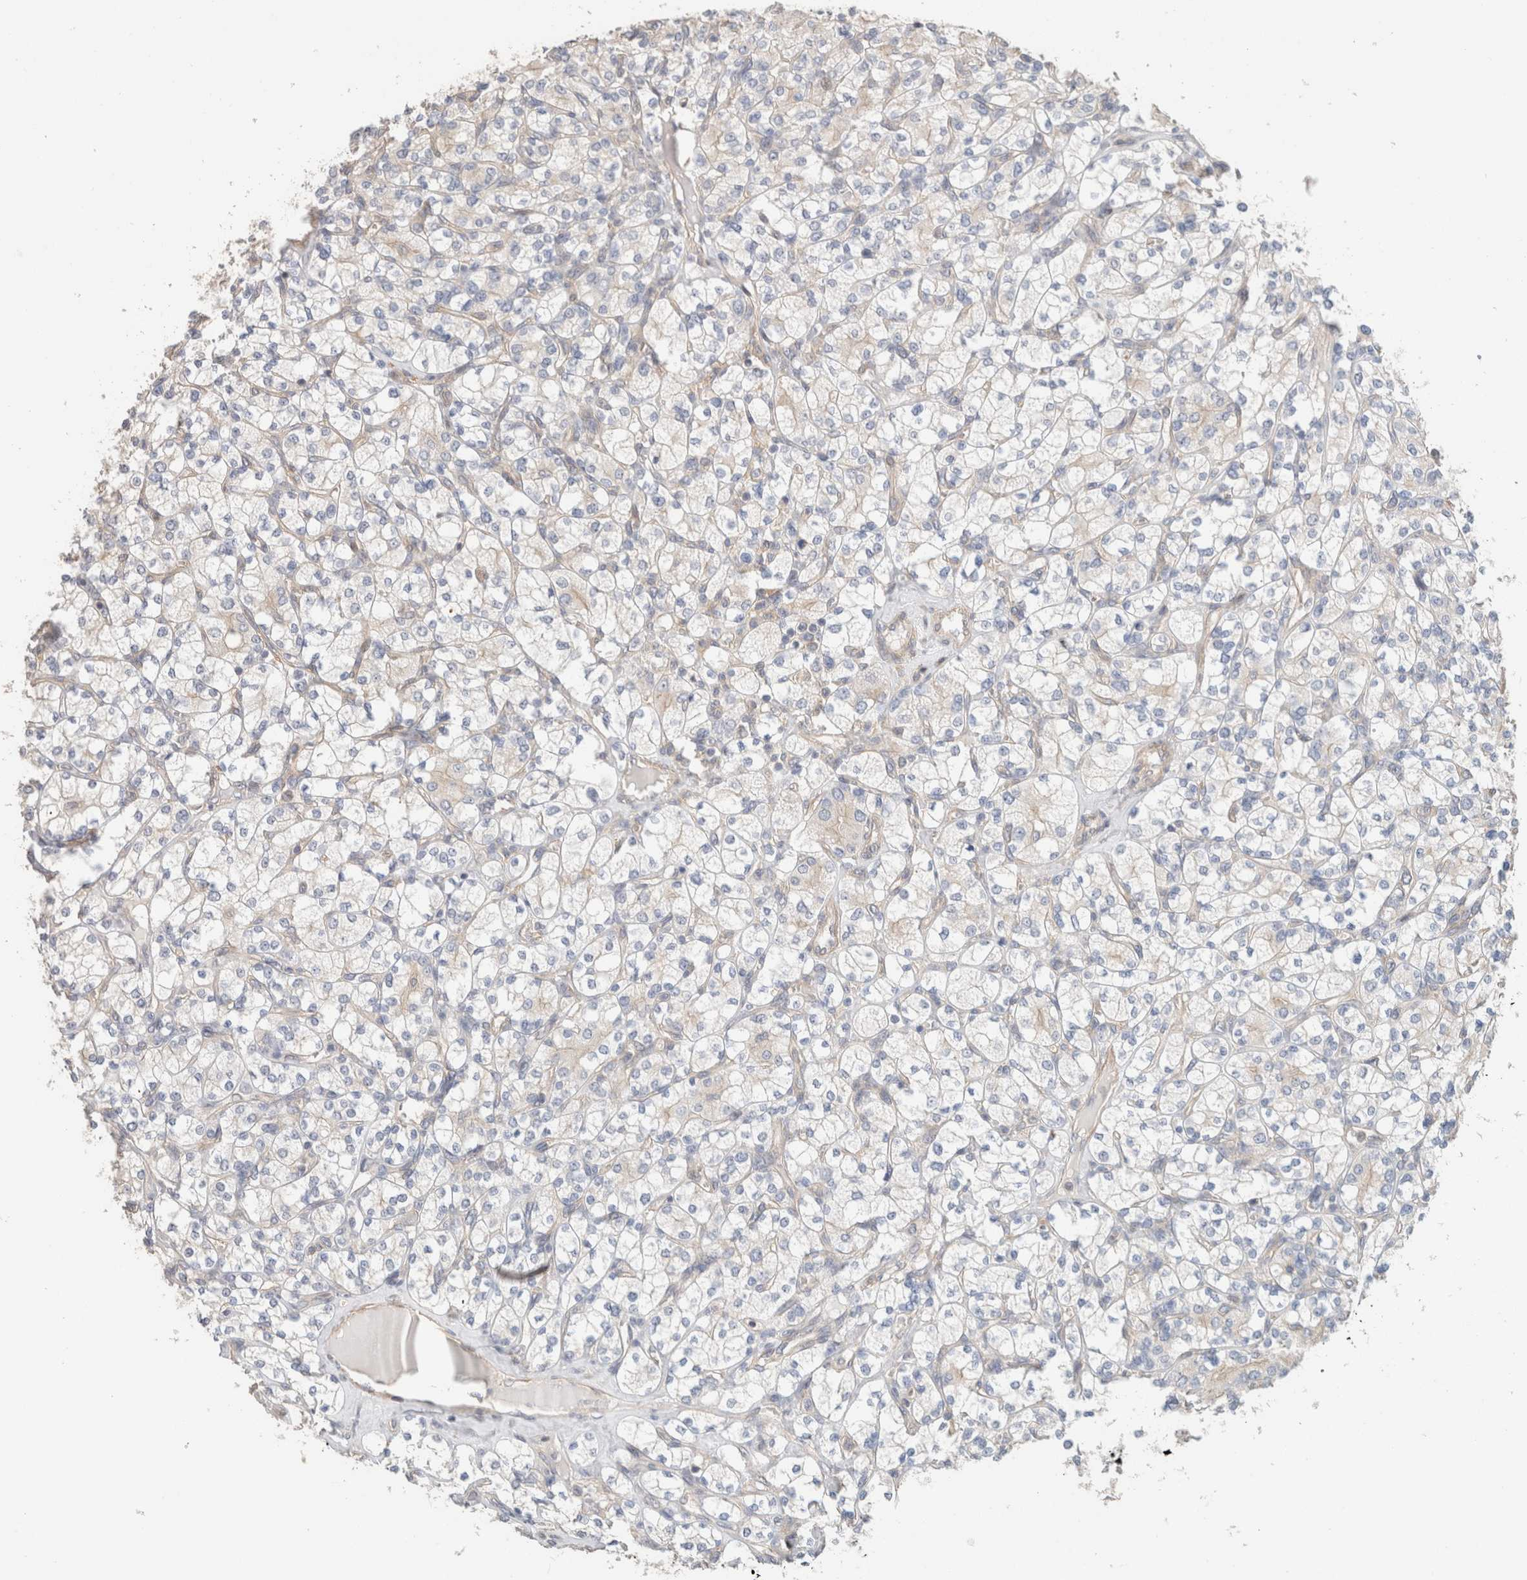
{"staining": {"intensity": "negative", "quantity": "none", "location": "none"}, "tissue": "renal cancer", "cell_type": "Tumor cells", "image_type": "cancer", "snomed": [{"axis": "morphology", "description": "Adenocarcinoma, NOS"}, {"axis": "topography", "description": "Kidney"}], "caption": "Tumor cells are negative for brown protein staining in renal adenocarcinoma.", "gene": "ID3", "patient": {"sex": "male", "age": 77}}